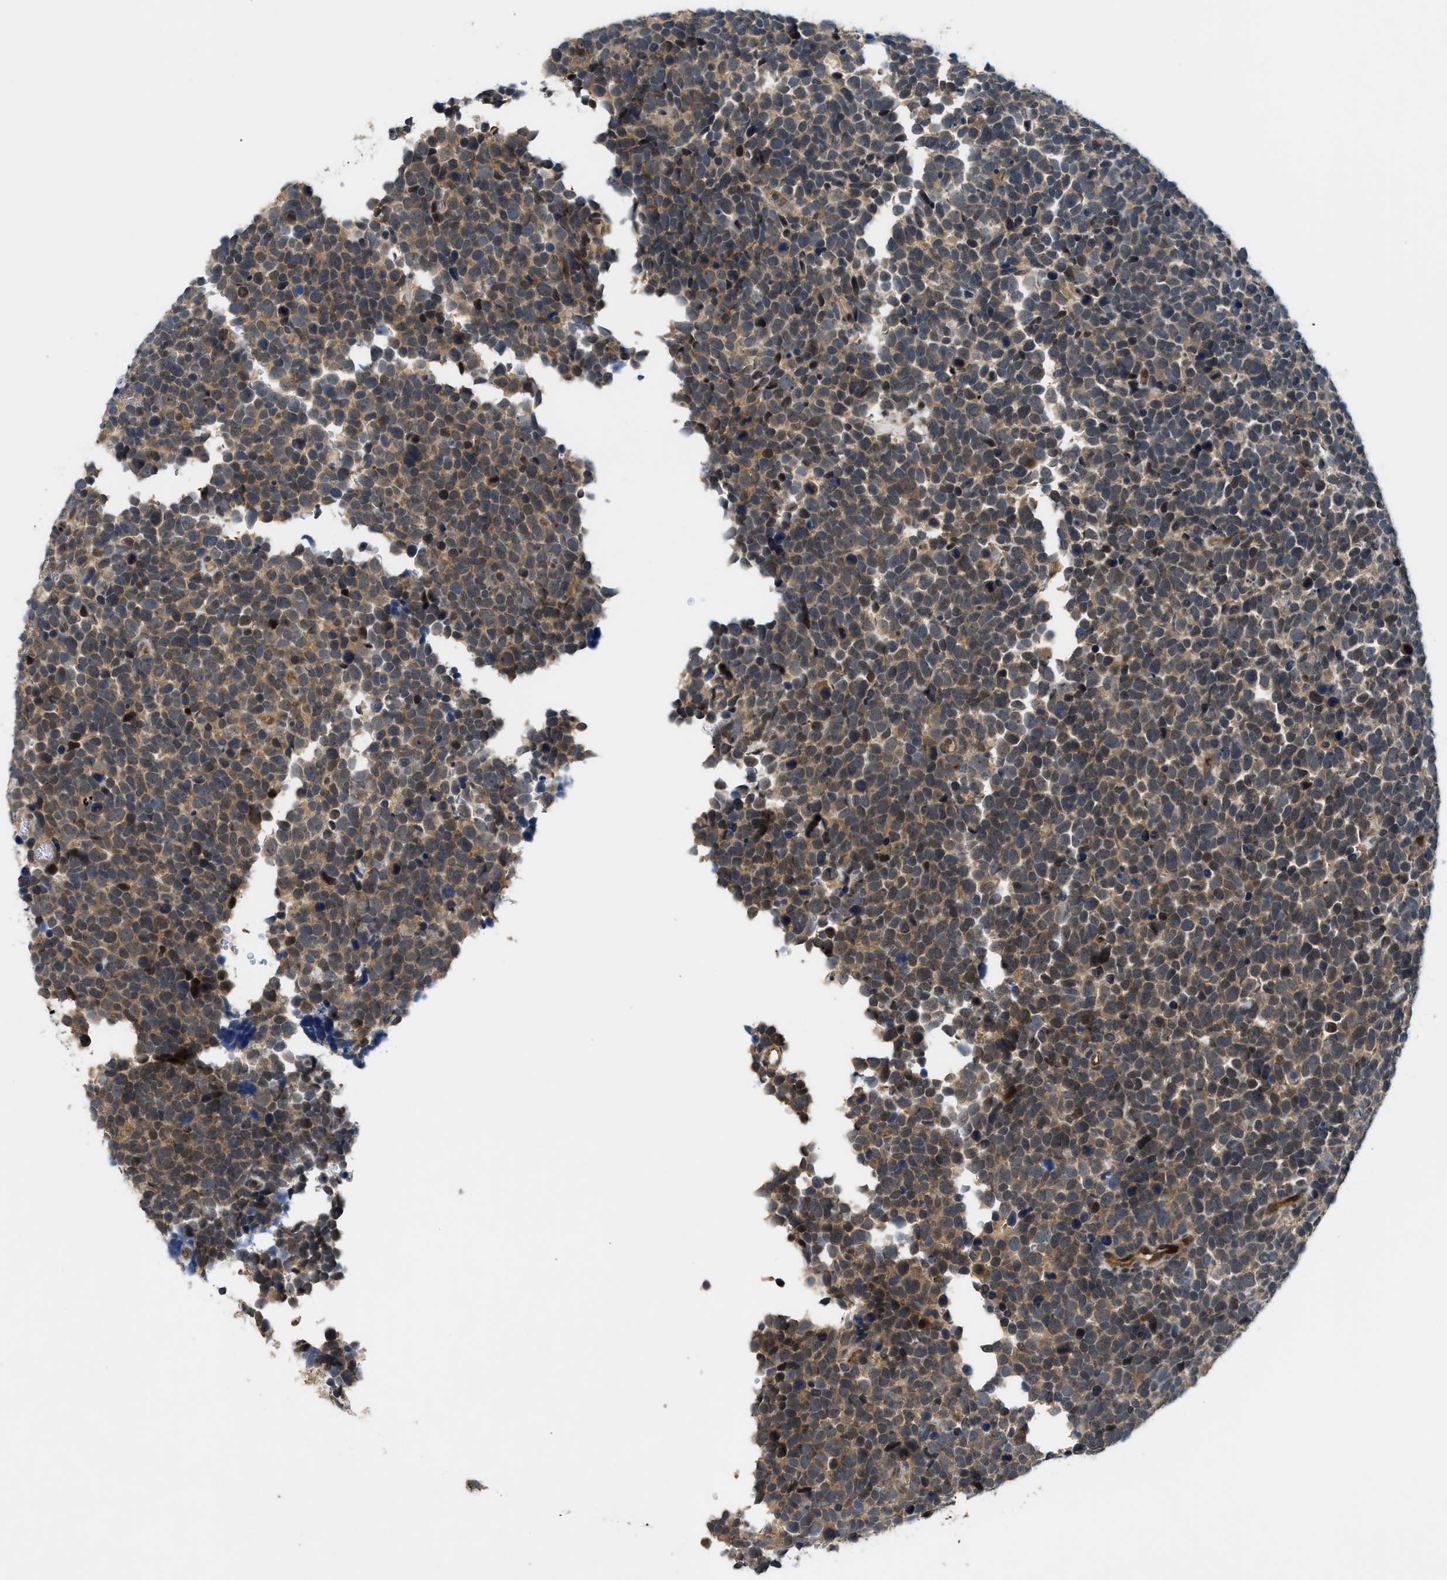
{"staining": {"intensity": "moderate", "quantity": ">75%", "location": "cytoplasmic/membranous"}, "tissue": "urothelial cancer", "cell_type": "Tumor cells", "image_type": "cancer", "snomed": [{"axis": "morphology", "description": "Urothelial carcinoma, High grade"}, {"axis": "topography", "description": "Urinary bladder"}], "caption": "IHC staining of urothelial cancer, which shows medium levels of moderate cytoplasmic/membranous positivity in approximately >75% of tumor cells indicating moderate cytoplasmic/membranous protein staining. The staining was performed using DAB (brown) for protein detection and nuclei were counterstained in hematoxylin (blue).", "gene": "TRAK2", "patient": {"sex": "female", "age": 82}}